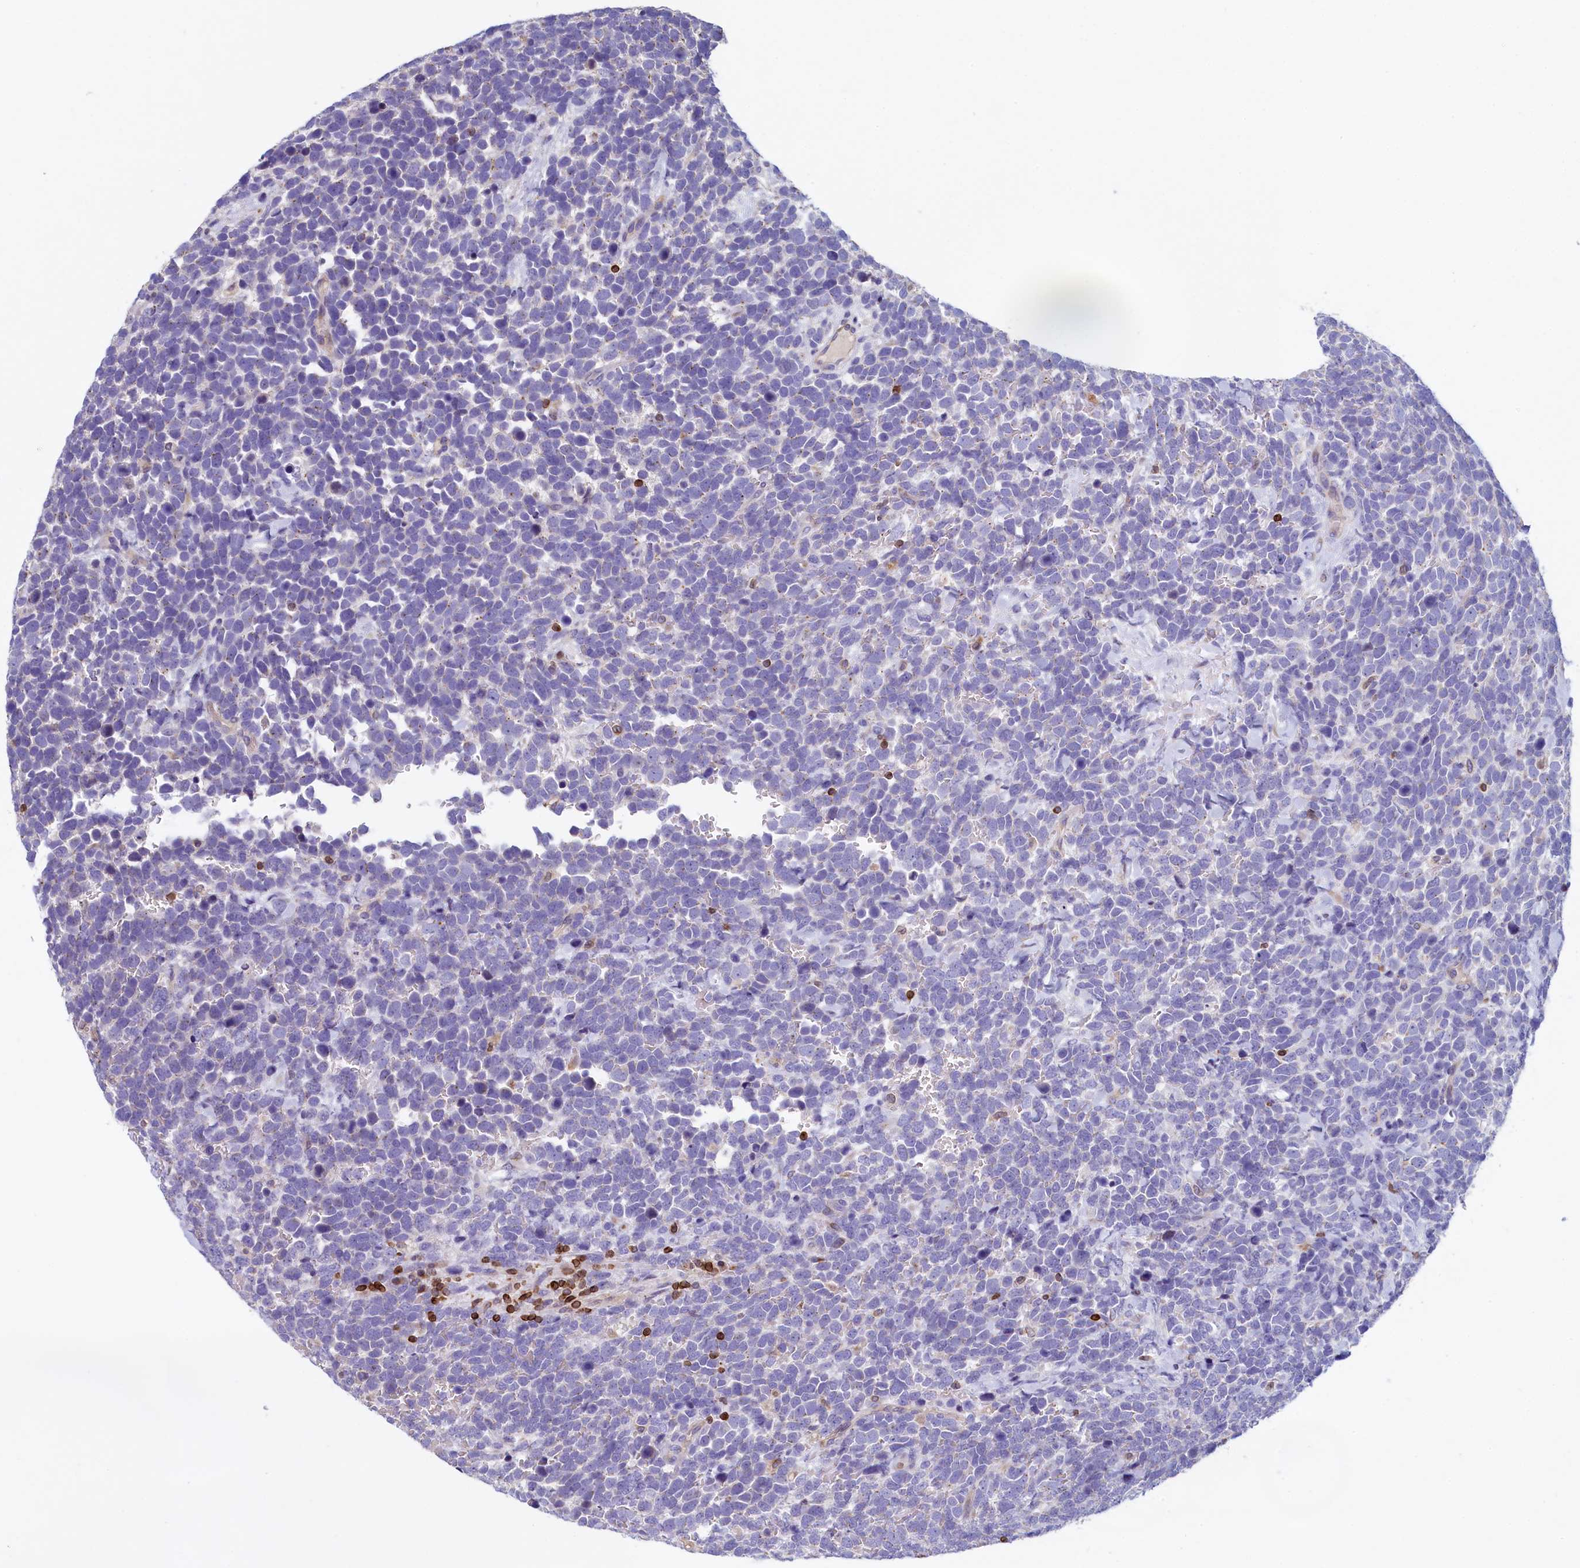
{"staining": {"intensity": "negative", "quantity": "none", "location": "none"}, "tissue": "urothelial cancer", "cell_type": "Tumor cells", "image_type": "cancer", "snomed": [{"axis": "morphology", "description": "Urothelial carcinoma, High grade"}, {"axis": "topography", "description": "Urinary bladder"}], "caption": "An immunohistochemistry (IHC) image of urothelial cancer is shown. There is no staining in tumor cells of urothelial cancer.", "gene": "TRAF3IP3", "patient": {"sex": "female", "age": 82}}